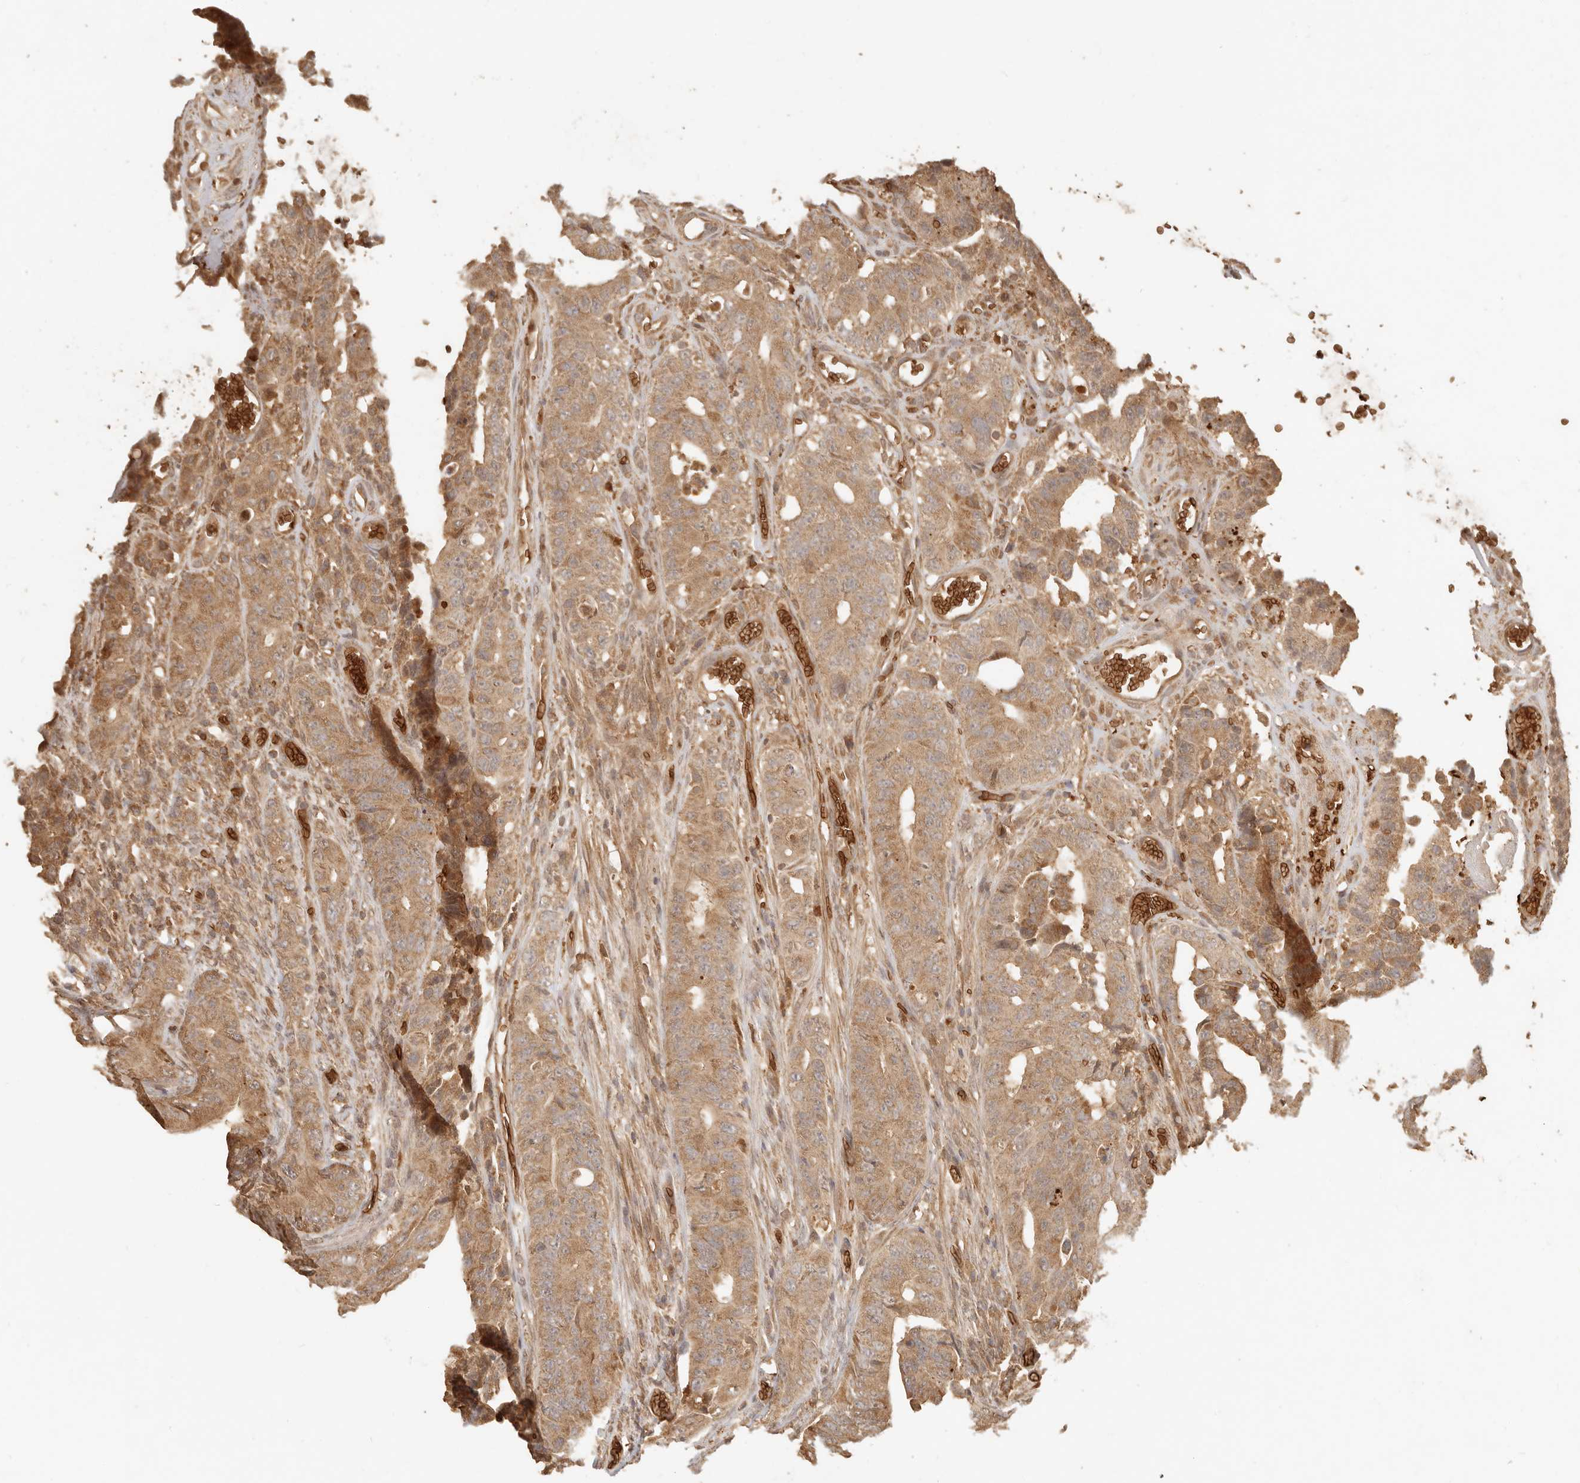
{"staining": {"intensity": "moderate", "quantity": ">75%", "location": "cytoplasmic/membranous"}, "tissue": "colorectal cancer", "cell_type": "Tumor cells", "image_type": "cancer", "snomed": [{"axis": "morphology", "description": "Adenocarcinoma, NOS"}, {"axis": "topography", "description": "Colon"}], "caption": "A brown stain shows moderate cytoplasmic/membranous staining of a protein in colorectal cancer (adenocarcinoma) tumor cells. Ihc stains the protein in brown and the nuclei are stained blue.", "gene": "INTS11", "patient": {"sex": "male", "age": 83}}